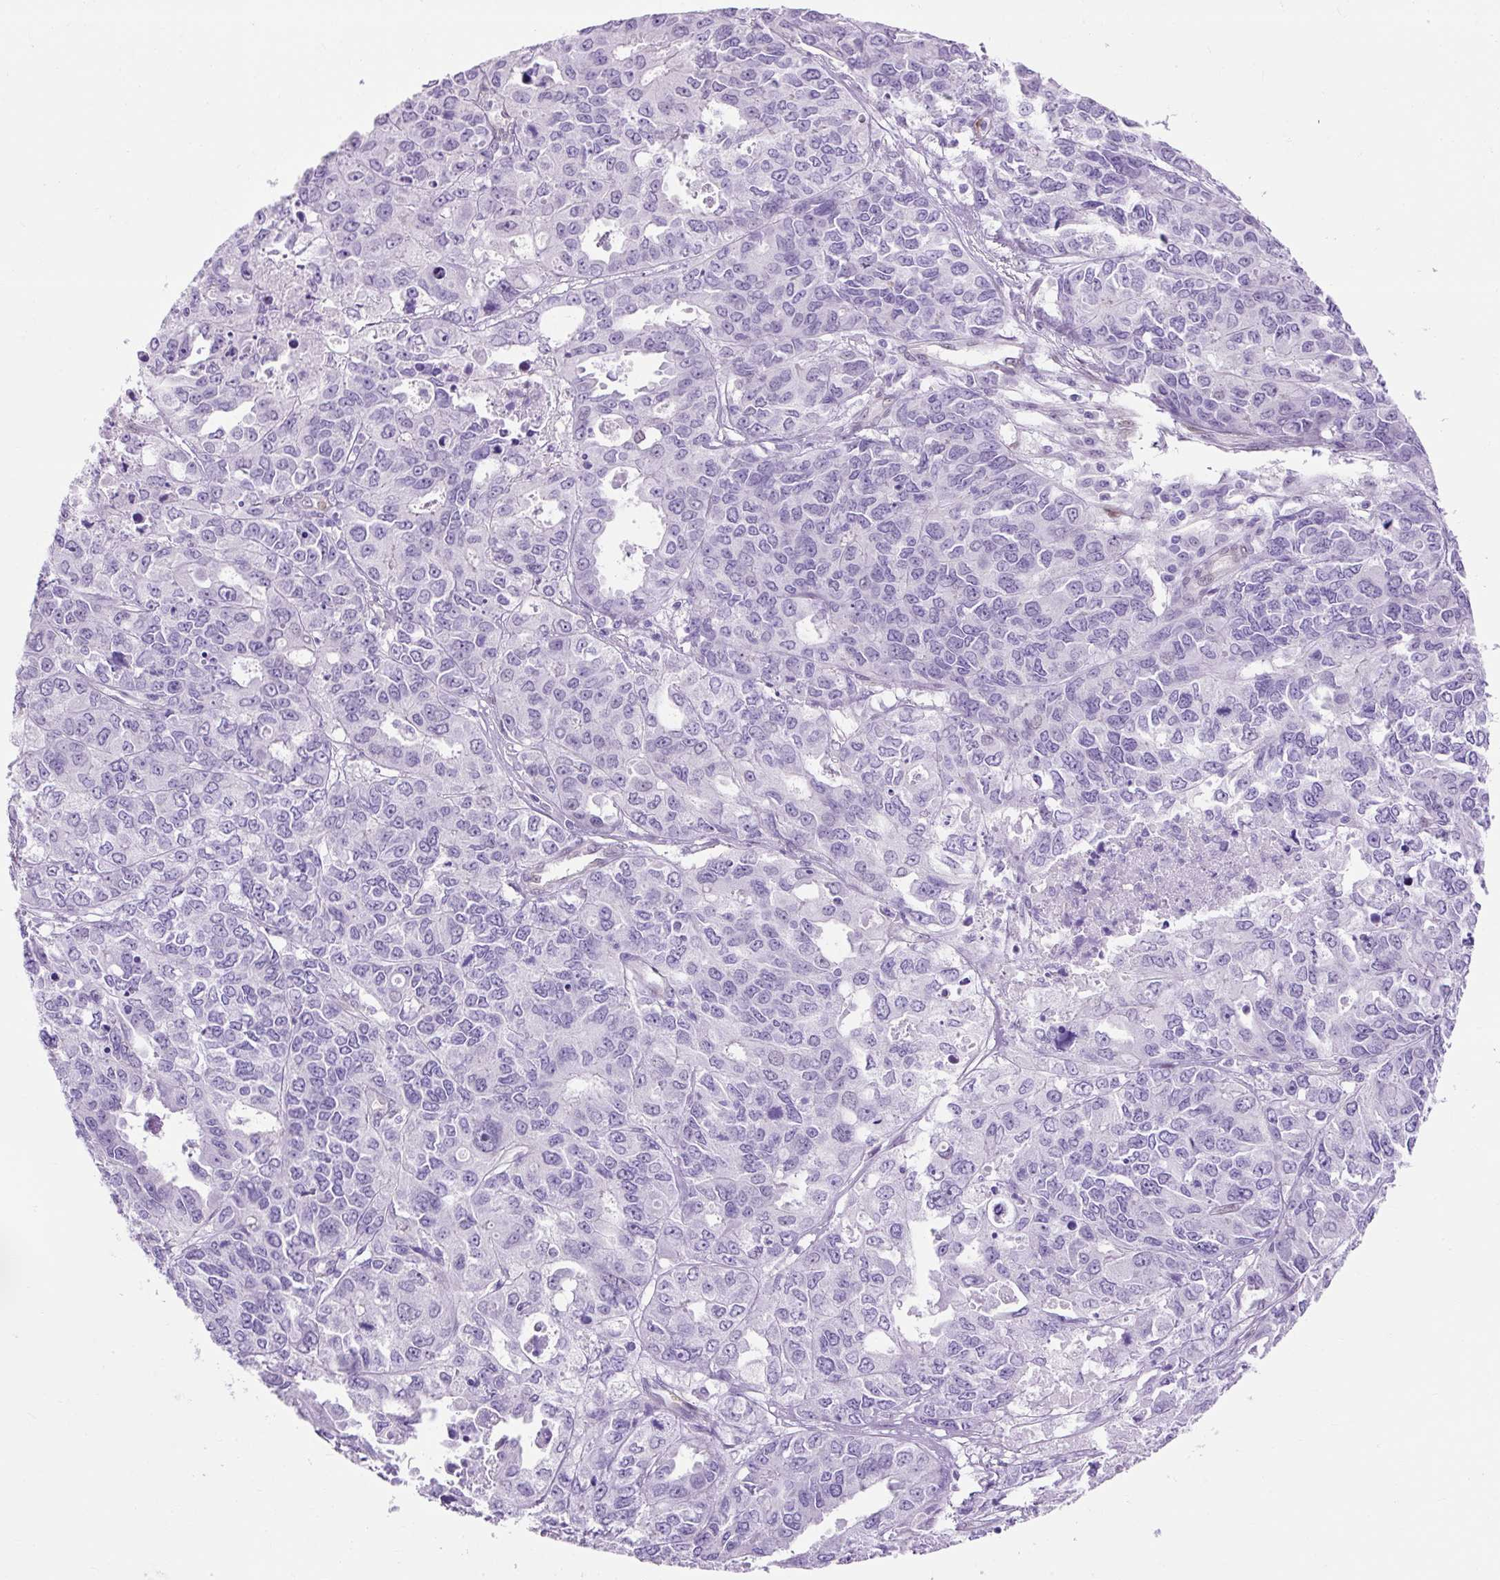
{"staining": {"intensity": "negative", "quantity": "none", "location": "none"}, "tissue": "endometrial cancer", "cell_type": "Tumor cells", "image_type": "cancer", "snomed": [{"axis": "morphology", "description": "Adenocarcinoma, NOS"}, {"axis": "topography", "description": "Uterus"}], "caption": "The photomicrograph shows no staining of tumor cells in endometrial cancer (adenocarcinoma).", "gene": "KRT12", "patient": {"sex": "female", "age": 79}}